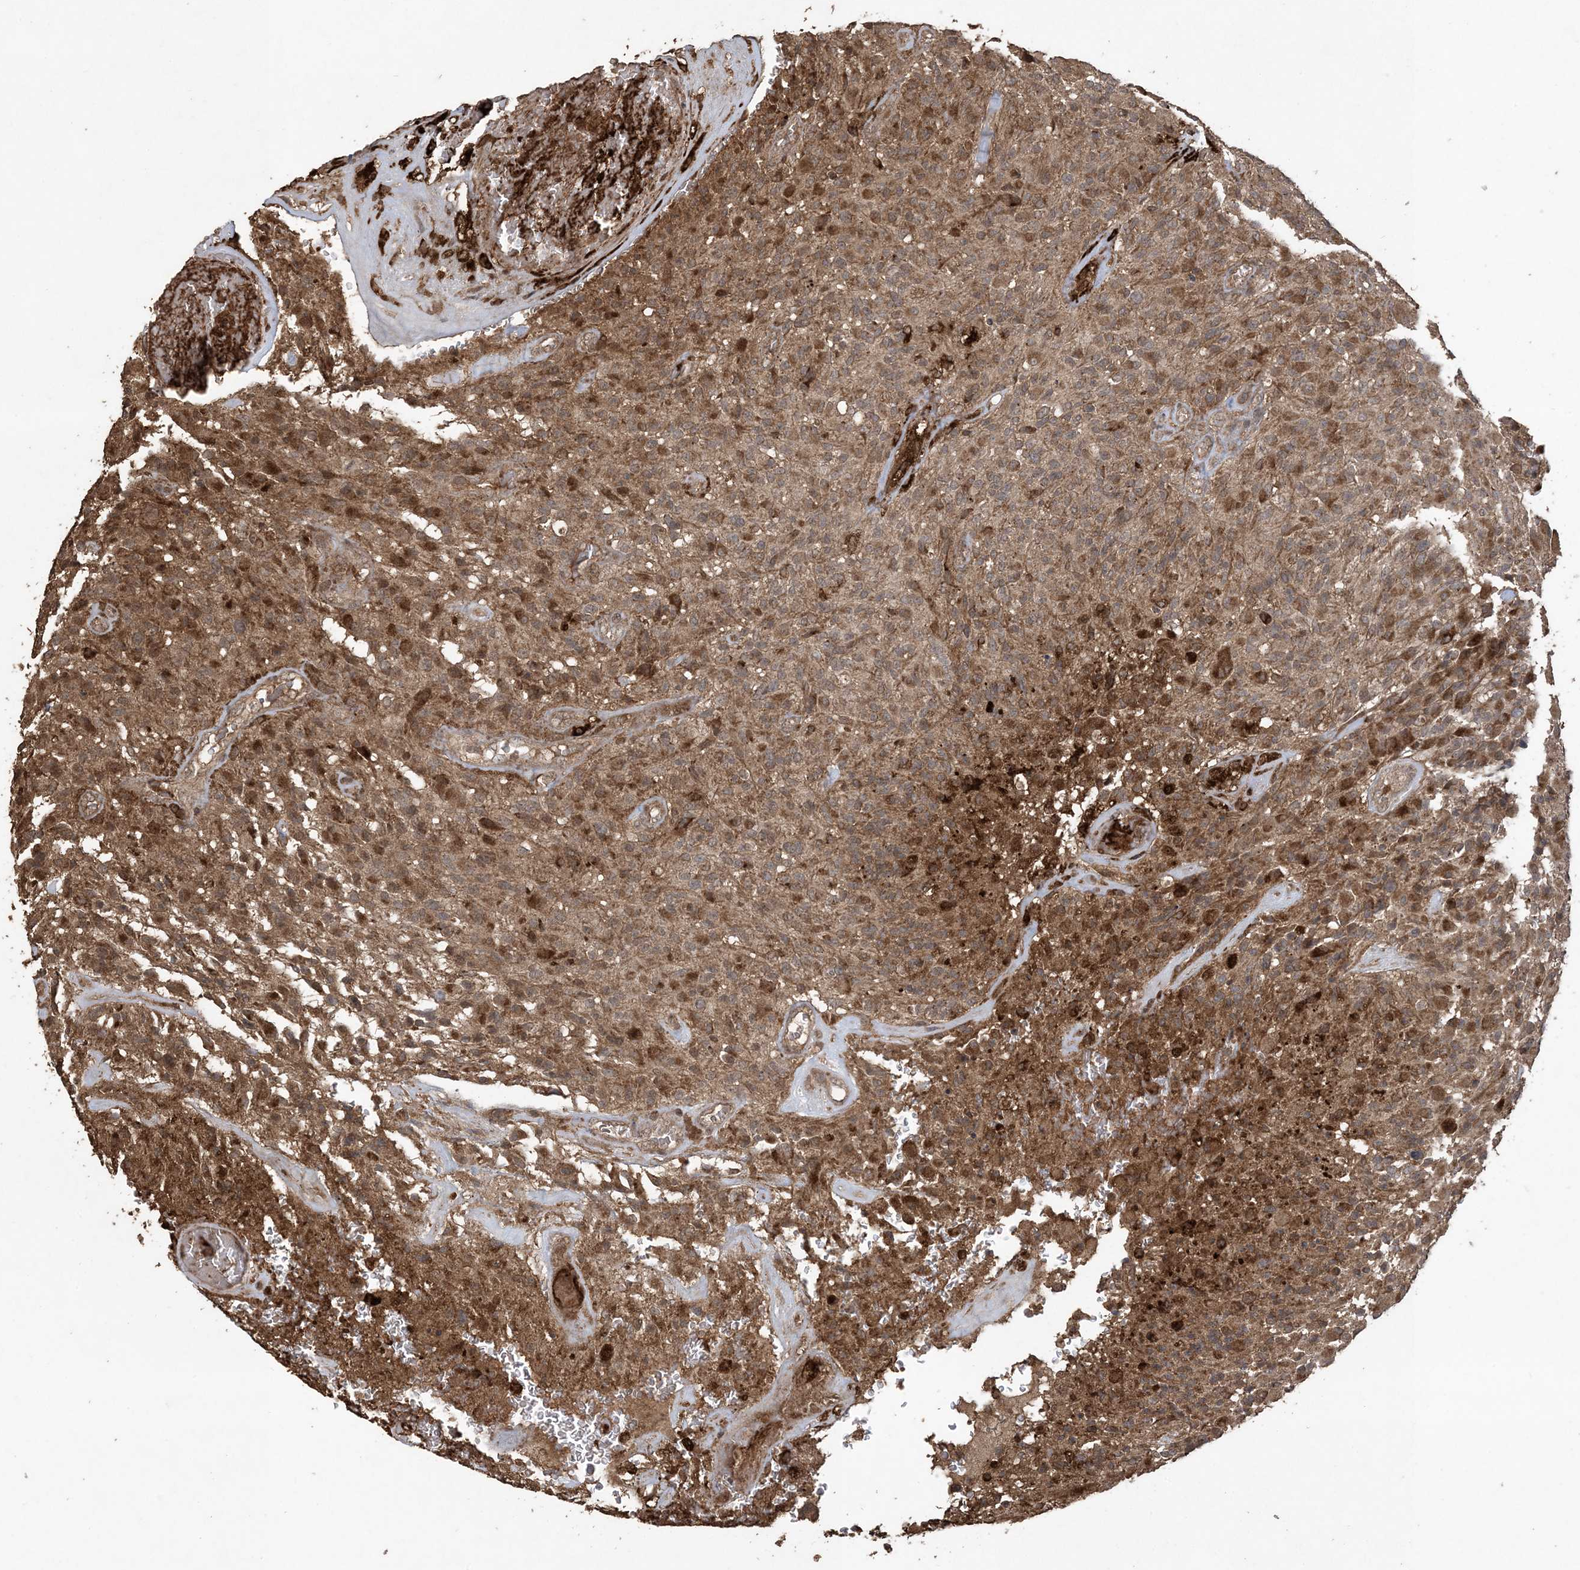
{"staining": {"intensity": "weak", "quantity": ">75%", "location": "cytoplasmic/membranous"}, "tissue": "glioma", "cell_type": "Tumor cells", "image_type": "cancer", "snomed": [{"axis": "morphology", "description": "Glioma, malignant, High grade"}, {"axis": "topography", "description": "Brain"}], "caption": "Protein analysis of high-grade glioma (malignant) tissue shows weak cytoplasmic/membranous expression in about >75% of tumor cells.", "gene": "EFCAB8", "patient": {"sex": "male", "age": 71}}